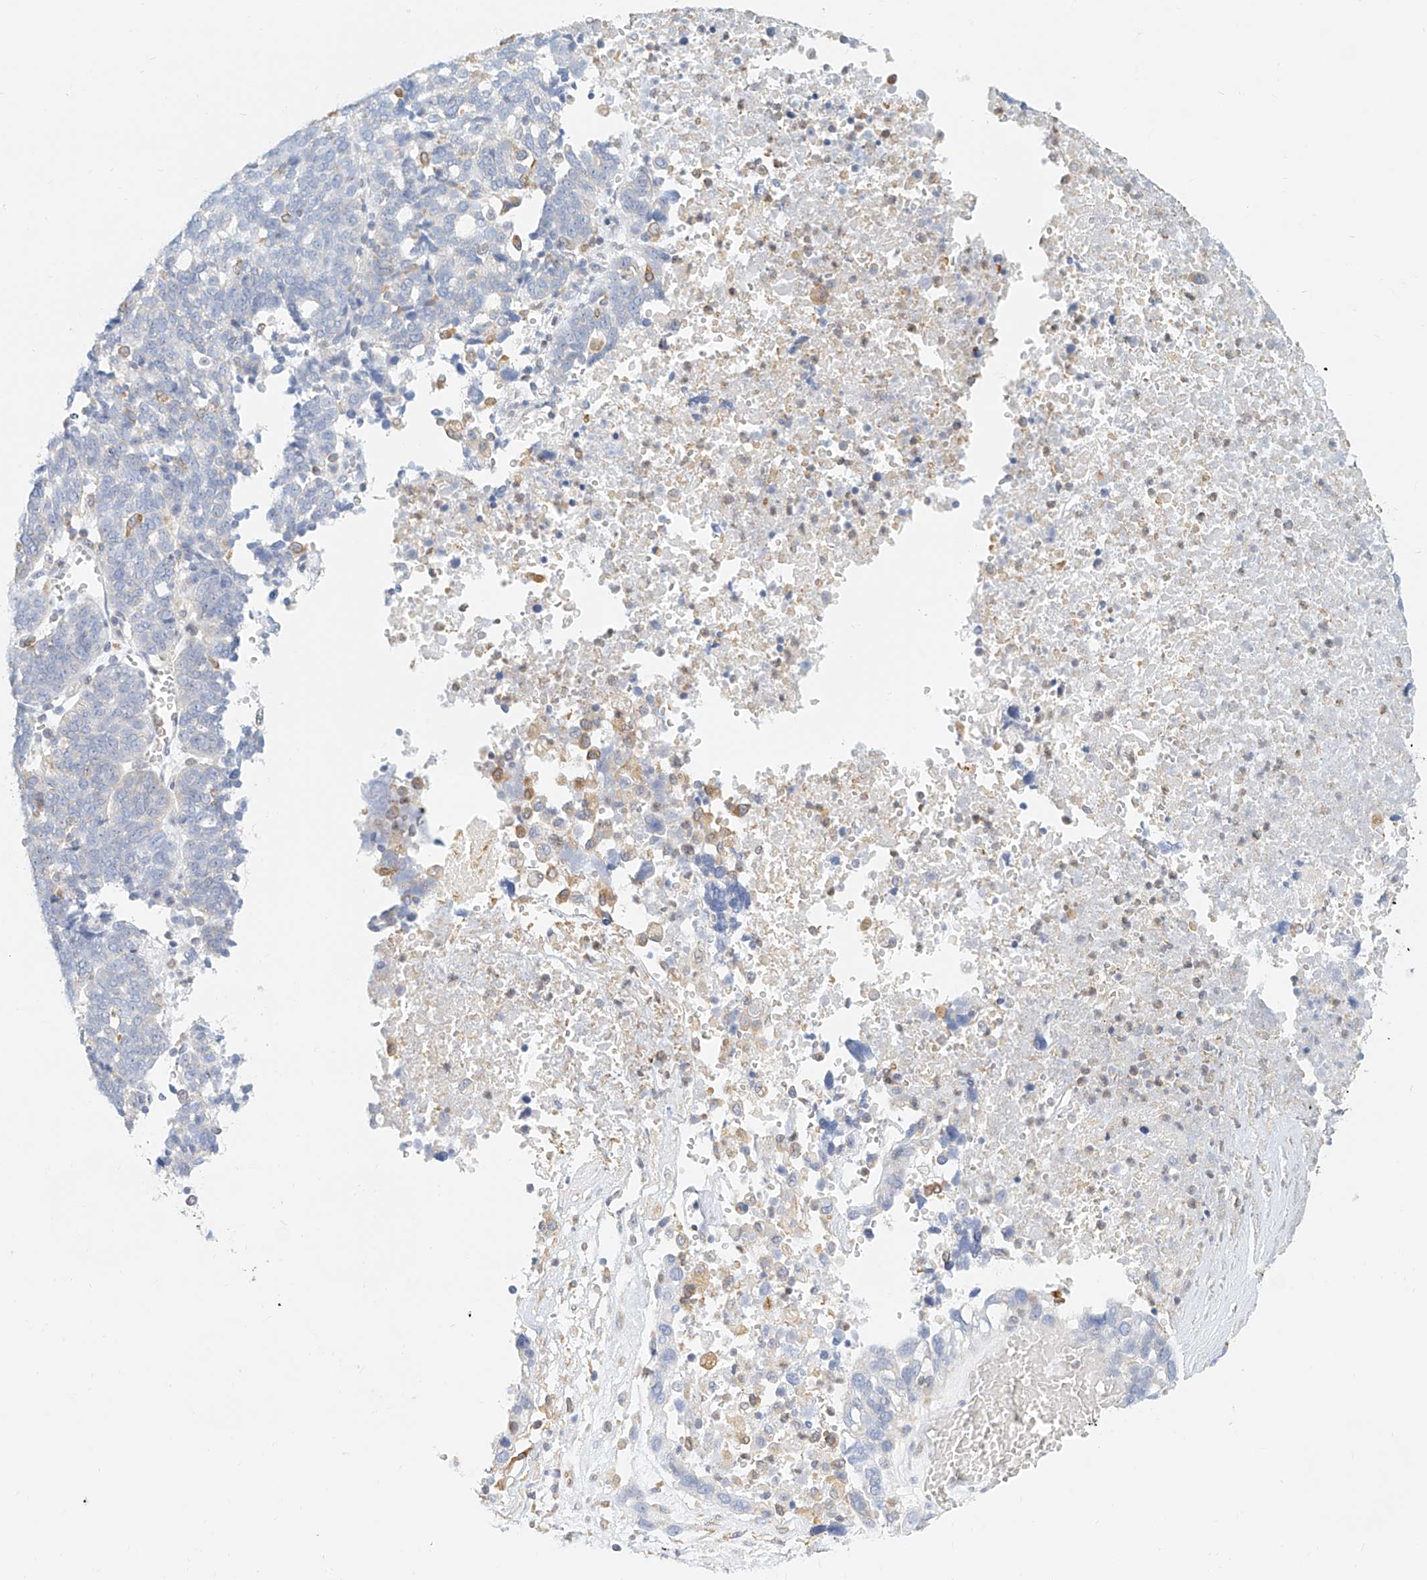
{"staining": {"intensity": "negative", "quantity": "none", "location": "none"}, "tissue": "ovarian cancer", "cell_type": "Tumor cells", "image_type": "cancer", "snomed": [{"axis": "morphology", "description": "Cystadenocarcinoma, serous, NOS"}, {"axis": "topography", "description": "Ovary"}], "caption": "A histopathology image of ovarian cancer stained for a protein exhibits no brown staining in tumor cells. (Stains: DAB (3,3'-diaminobenzidine) immunohistochemistry (IHC) with hematoxylin counter stain, Microscopy: brightfield microscopy at high magnification).", "gene": "DHRS7", "patient": {"sex": "female", "age": 59}}